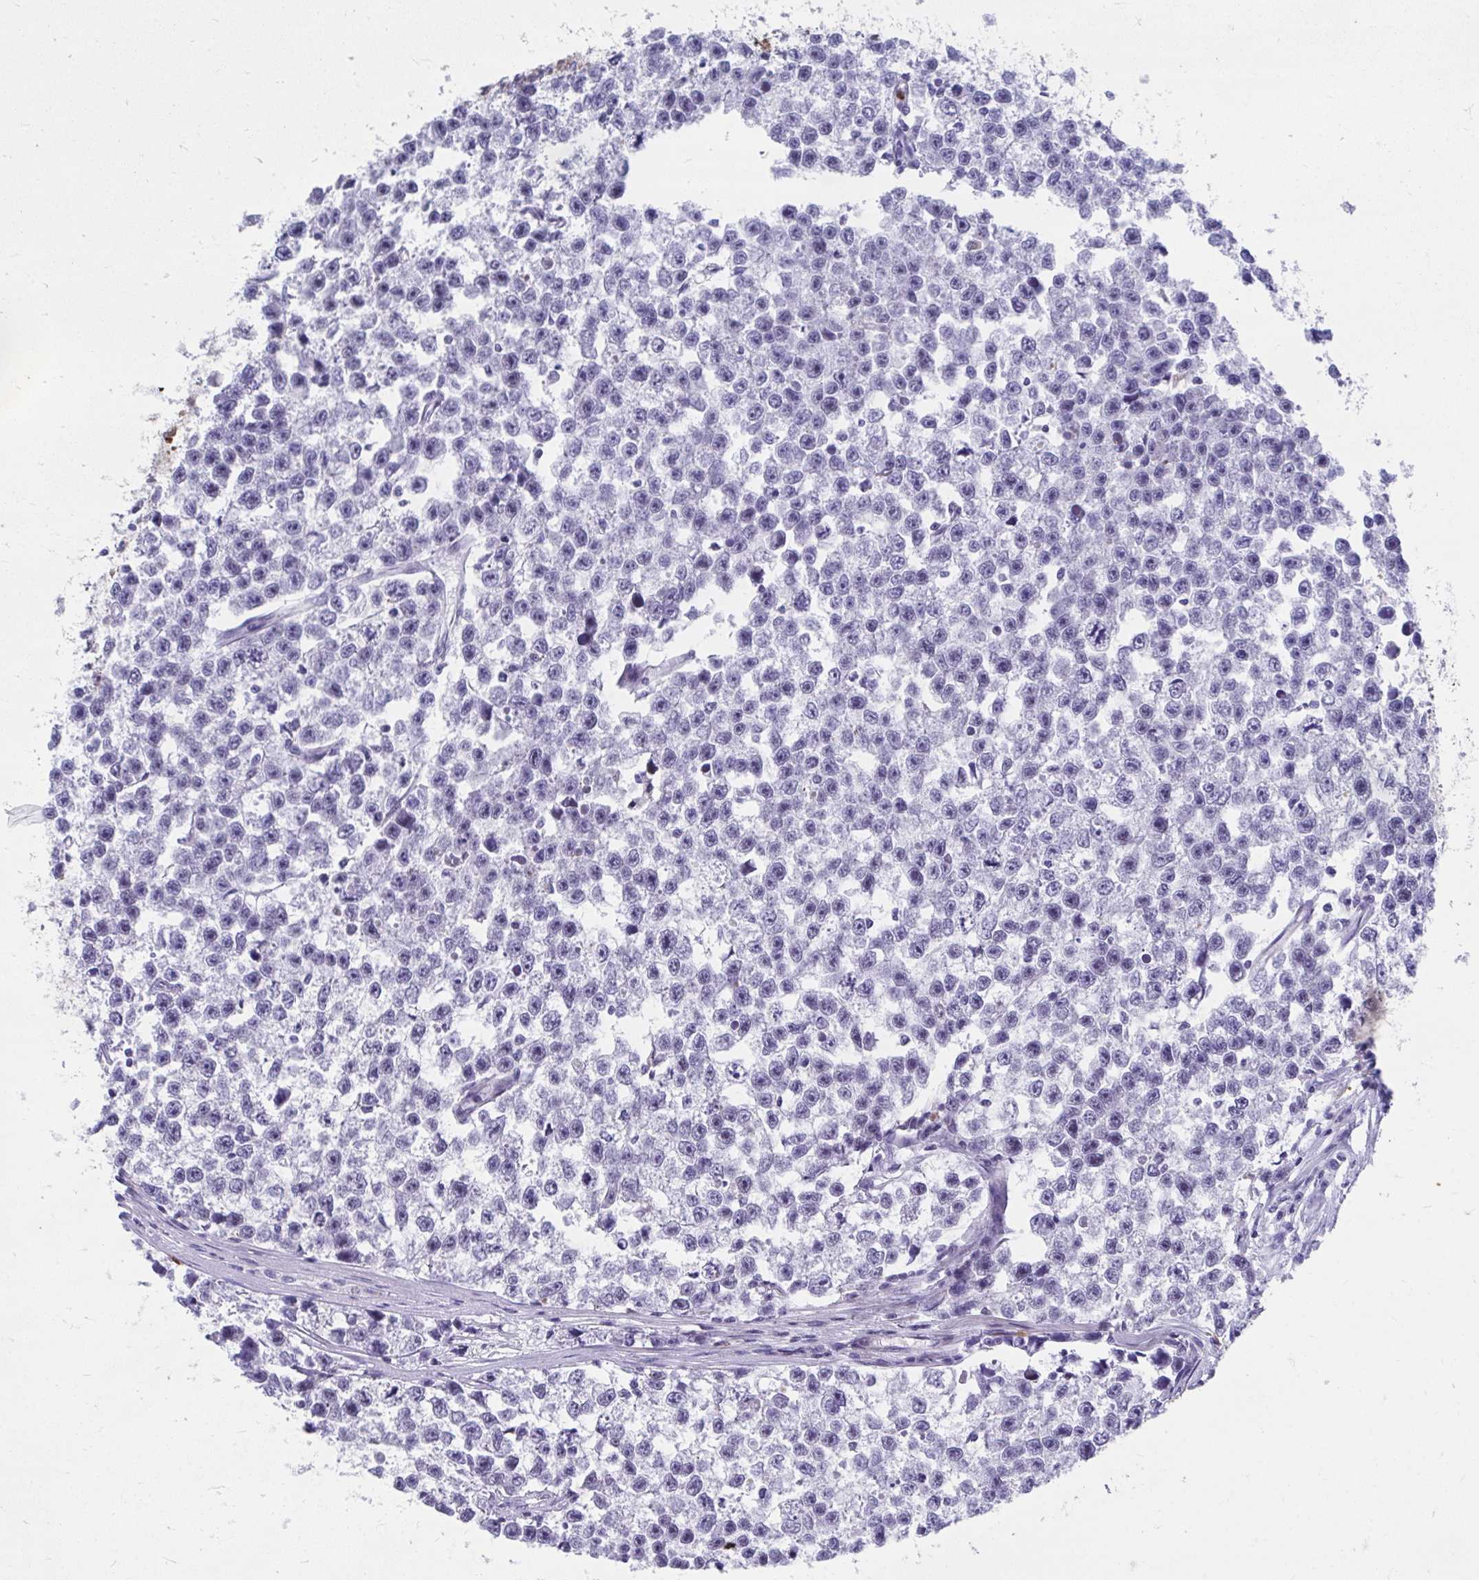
{"staining": {"intensity": "negative", "quantity": "none", "location": "none"}, "tissue": "testis cancer", "cell_type": "Tumor cells", "image_type": "cancer", "snomed": [{"axis": "morphology", "description": "Seminoma, NOS"}, {"axis": "topography", "description": "Testis"}], "caption": "Testis seminoma was stained to show a protein in brown. There is no significant positivity in tumor cells.", "gene": "CSTB", "patient": {"sex": "male", "age": 26}}